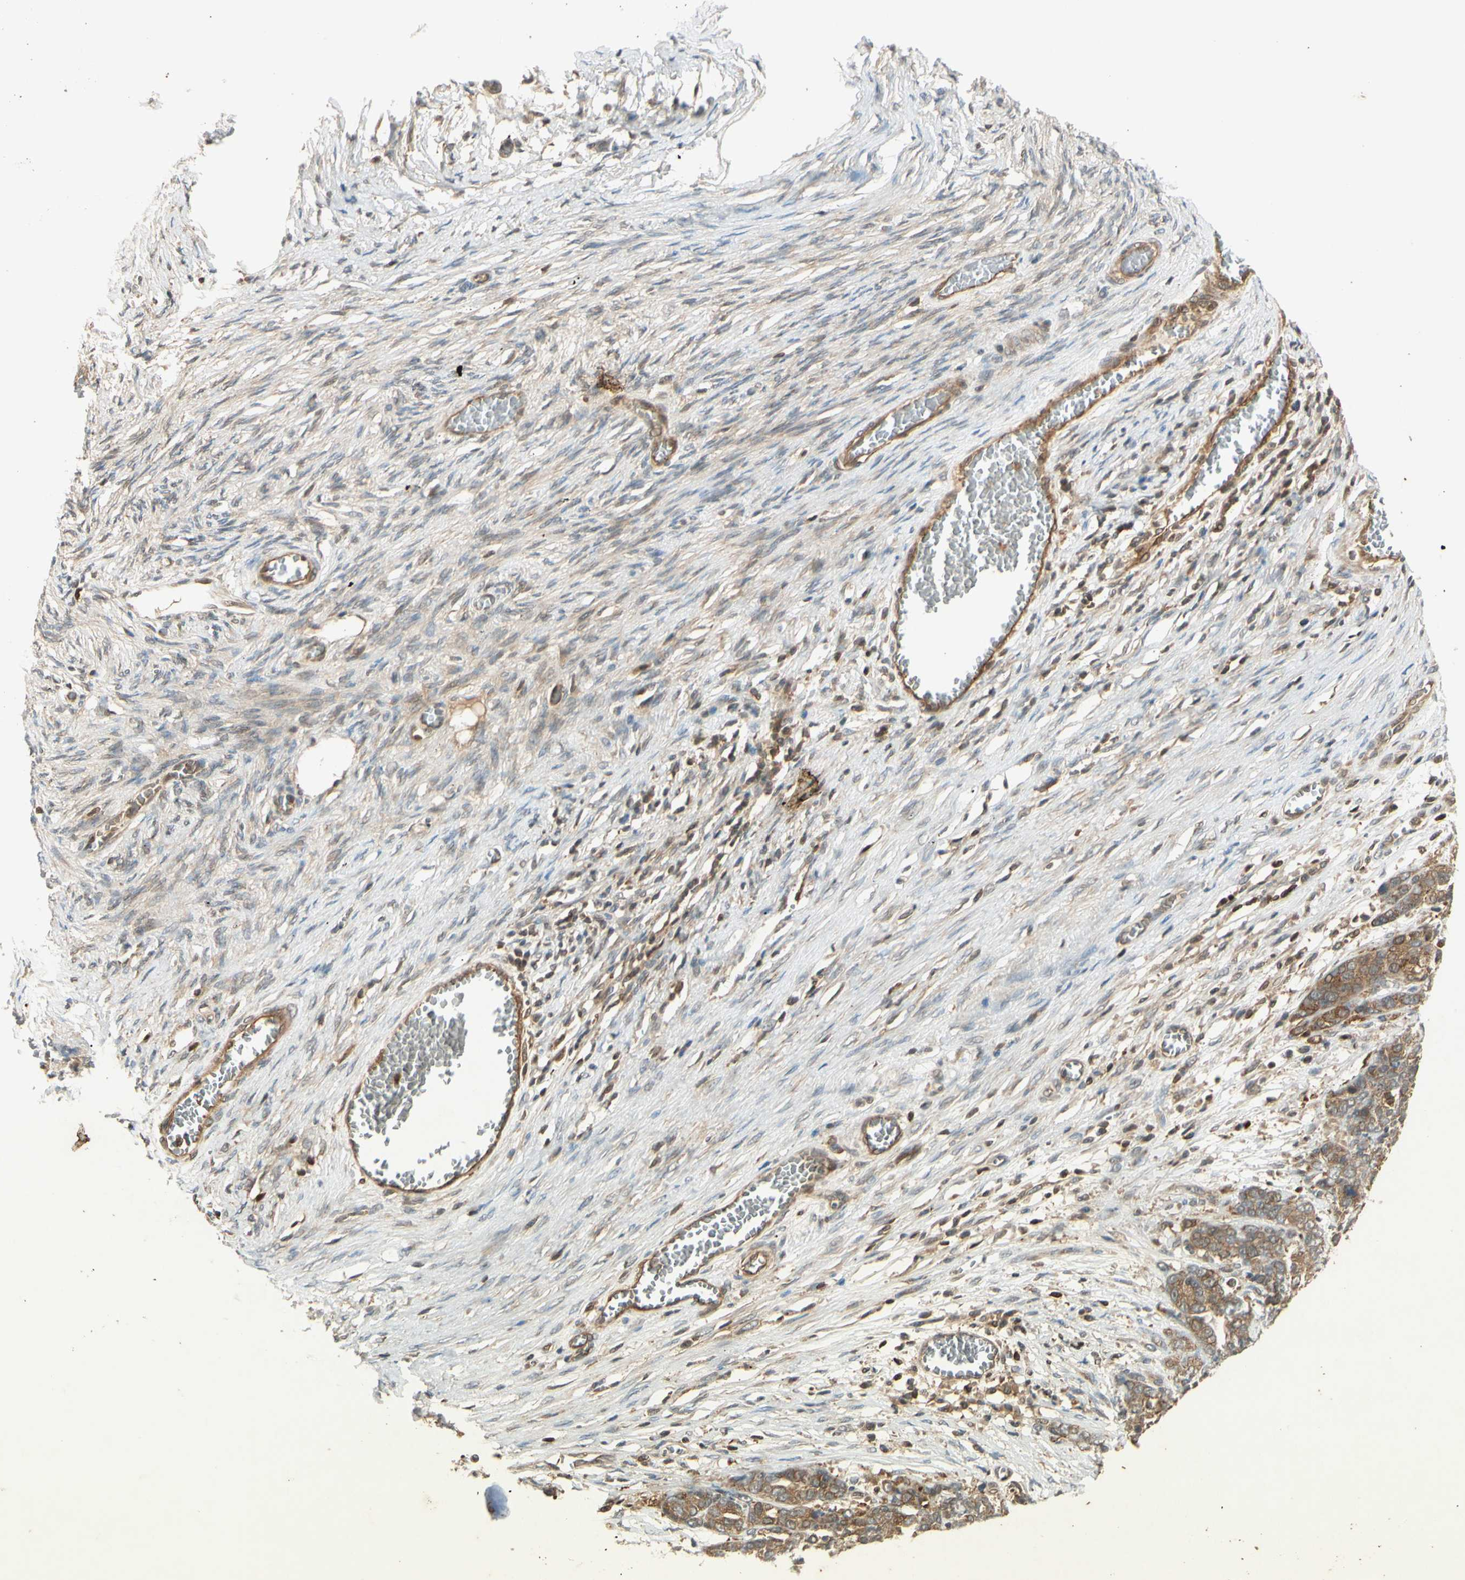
{"staining": {"intensity": "moderate", "quantity": ">75%", "location": "cytoplasmic/membranous"}, "tissue": "ovarian cancer", "cell_type": "Tumor cells", "image_type": "cancer", "snomed": [{"axis": "morphology", "description": "Cystadenocarcinoma, serous, NOS"}, {"axis": "topography", "description": "Ovary"}], "caption": "Immunohistochemical staining of serous cystadenocarcinoma (ovarian) reveals medium levels of moderate cytoplasmic/membranous protein expression in approximately >75% of tumor cells.", "gene": "EPHA8", "patient": {"sex": "female", "age": 44}}